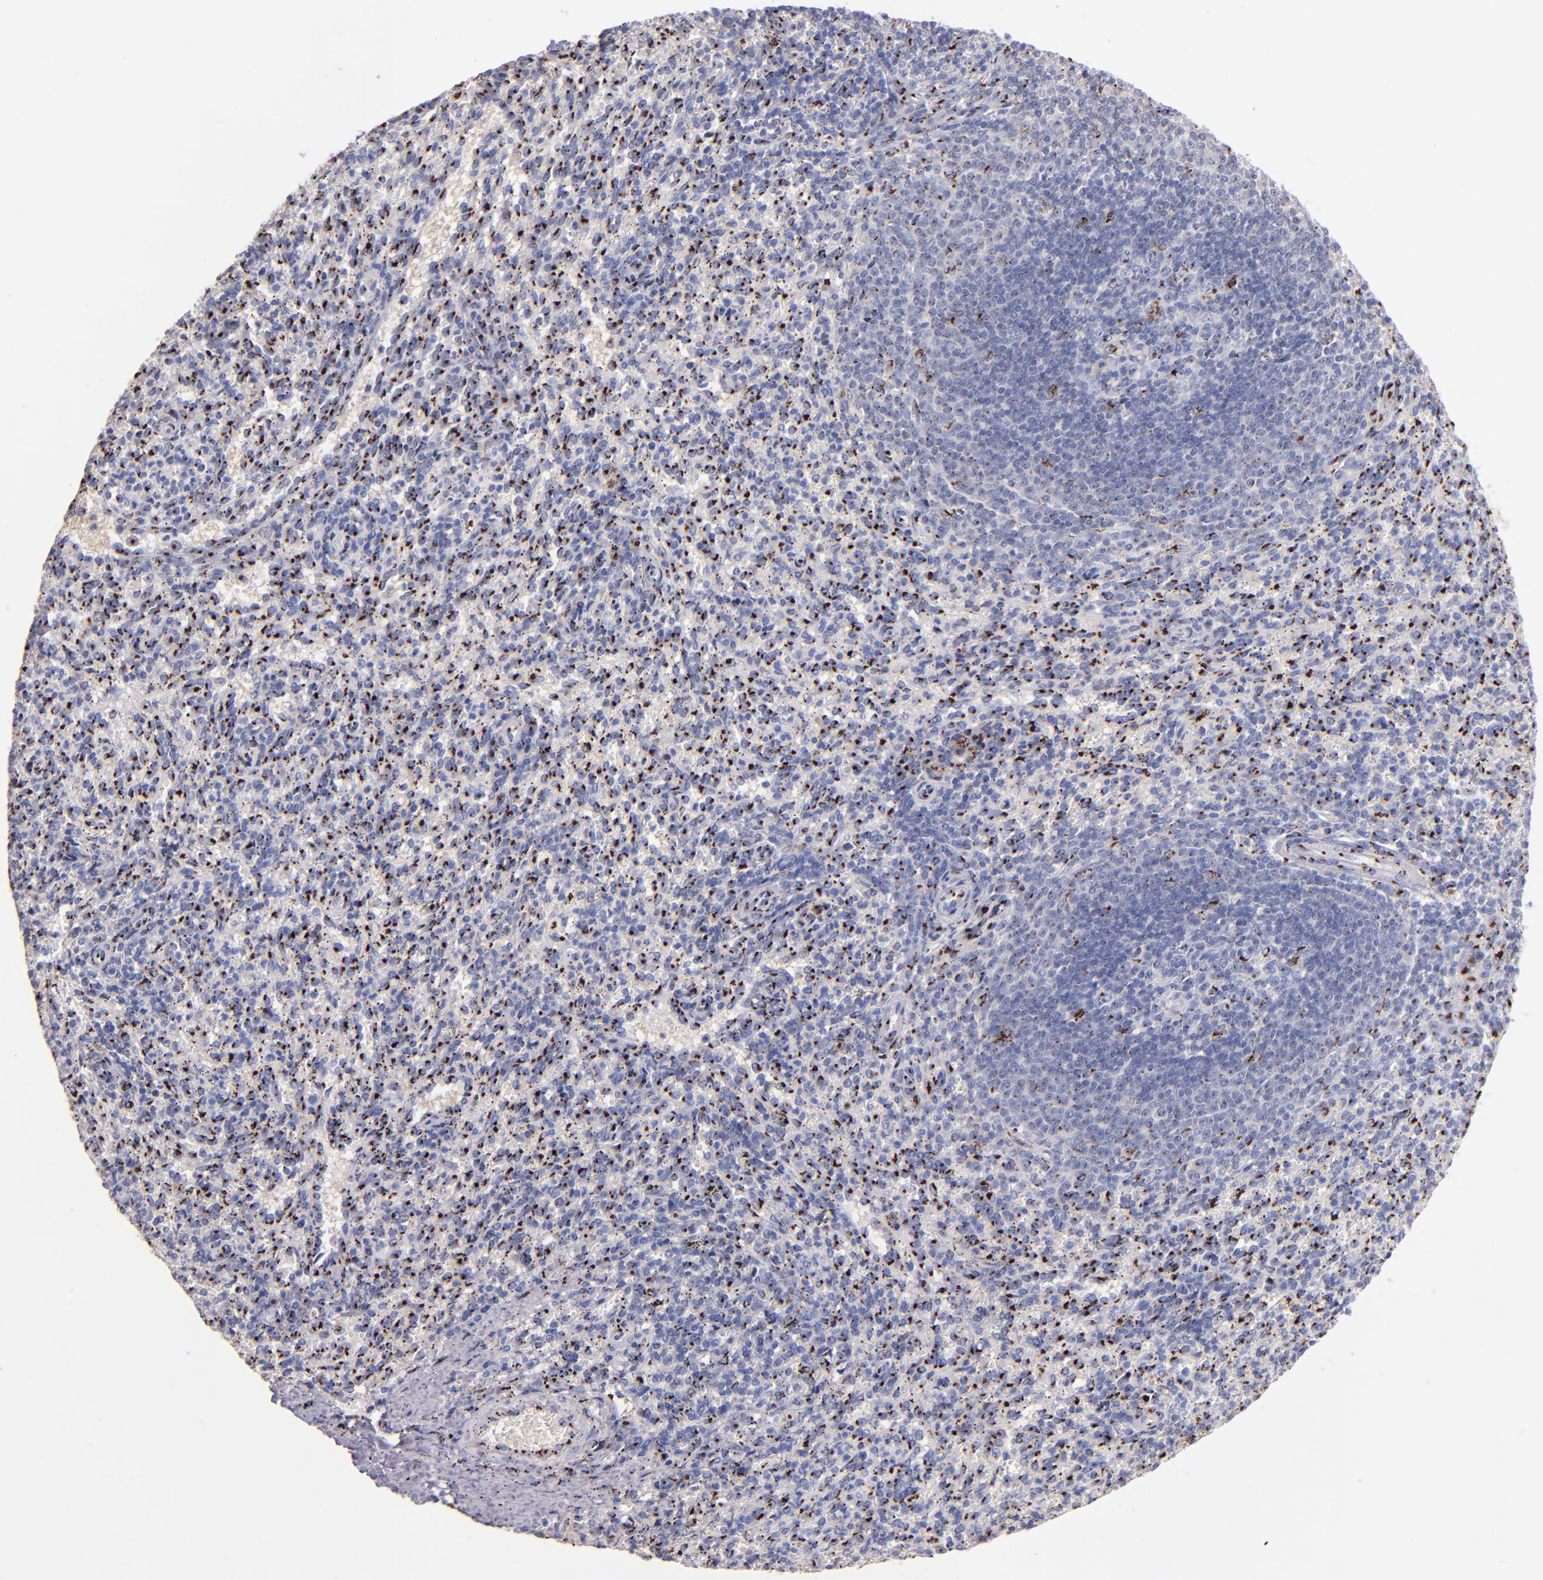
{"staining": {"intensity": "strong", "quantity": "25%-75%", "location": "cytoplasmic/membranous"}, "tissue": "spleen", "cell_type": "Cells in red pulp", "image_type": "normal", "snomed": [{"axis": "morphology", "description": "Normal tissue, NOS"}, {"axis": "topography", "description": "Spleen"}], "caption": "Approximately 25%-75% of cells in red pulp in benign spleen display strong cytoplasmic/membranous protein expression as visualized by brown immunohistochemical staining.", "gene": "GOLIM4", "patient": {"sex": "female", "age": 10}}